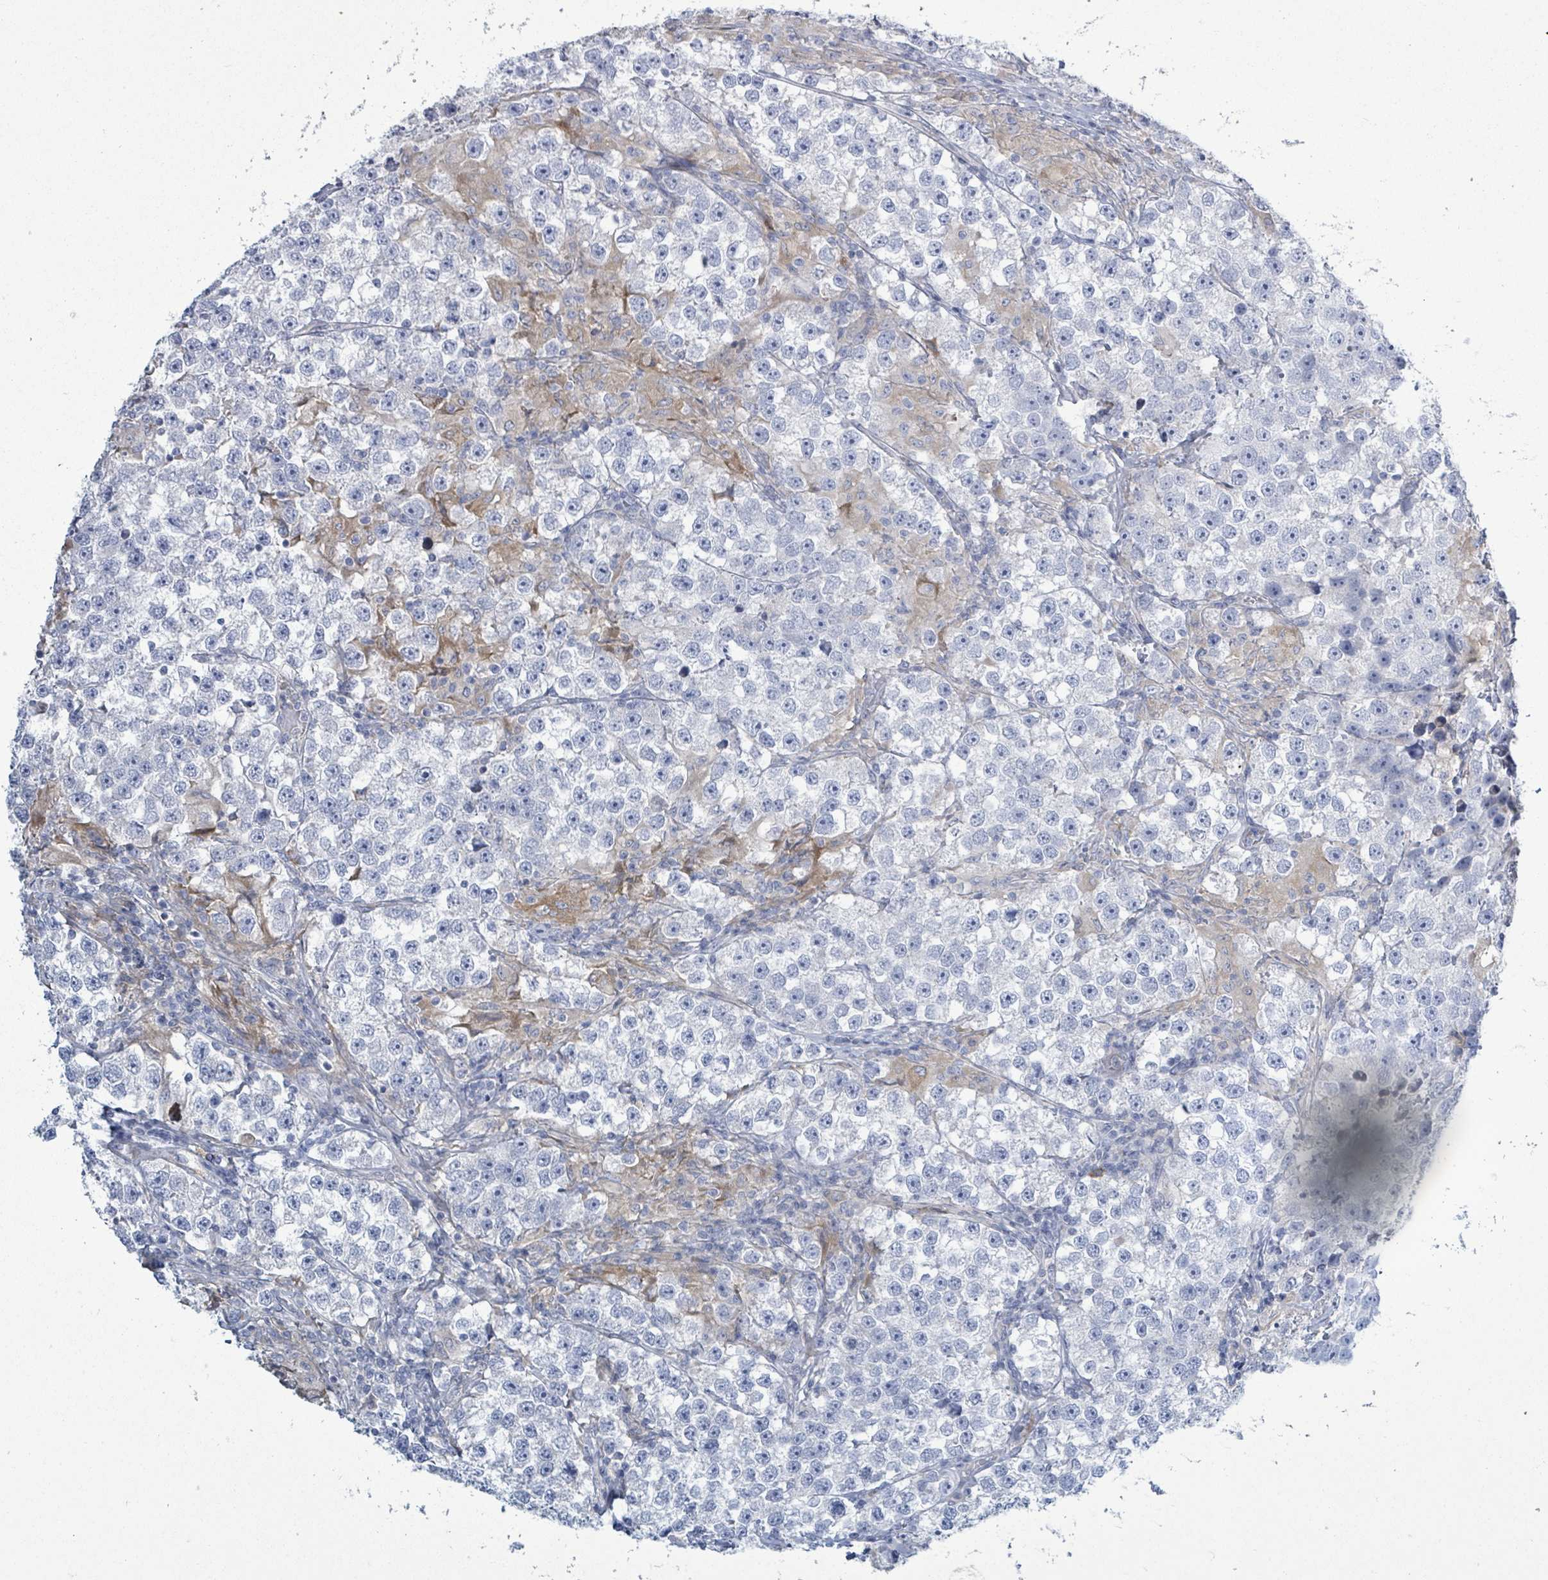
{"staining": {"intensity": "negative", "quantity": "none", "location": "none"}, "tissue": "testis cancer", "cell_type": "Tumor cells", "image_type": "cancer", "snomed": [{"axis": "morphology", "description": "Seminoma, NOS"}, {"axis": "topography", "description": "Testis"}], "caption": "This is an immunohistochemistry histopathology image of testis seminoma. There is no staining in tumor cells.", "gene": "SIRPB1", "patient": {"sex": "male", "age": 46}}